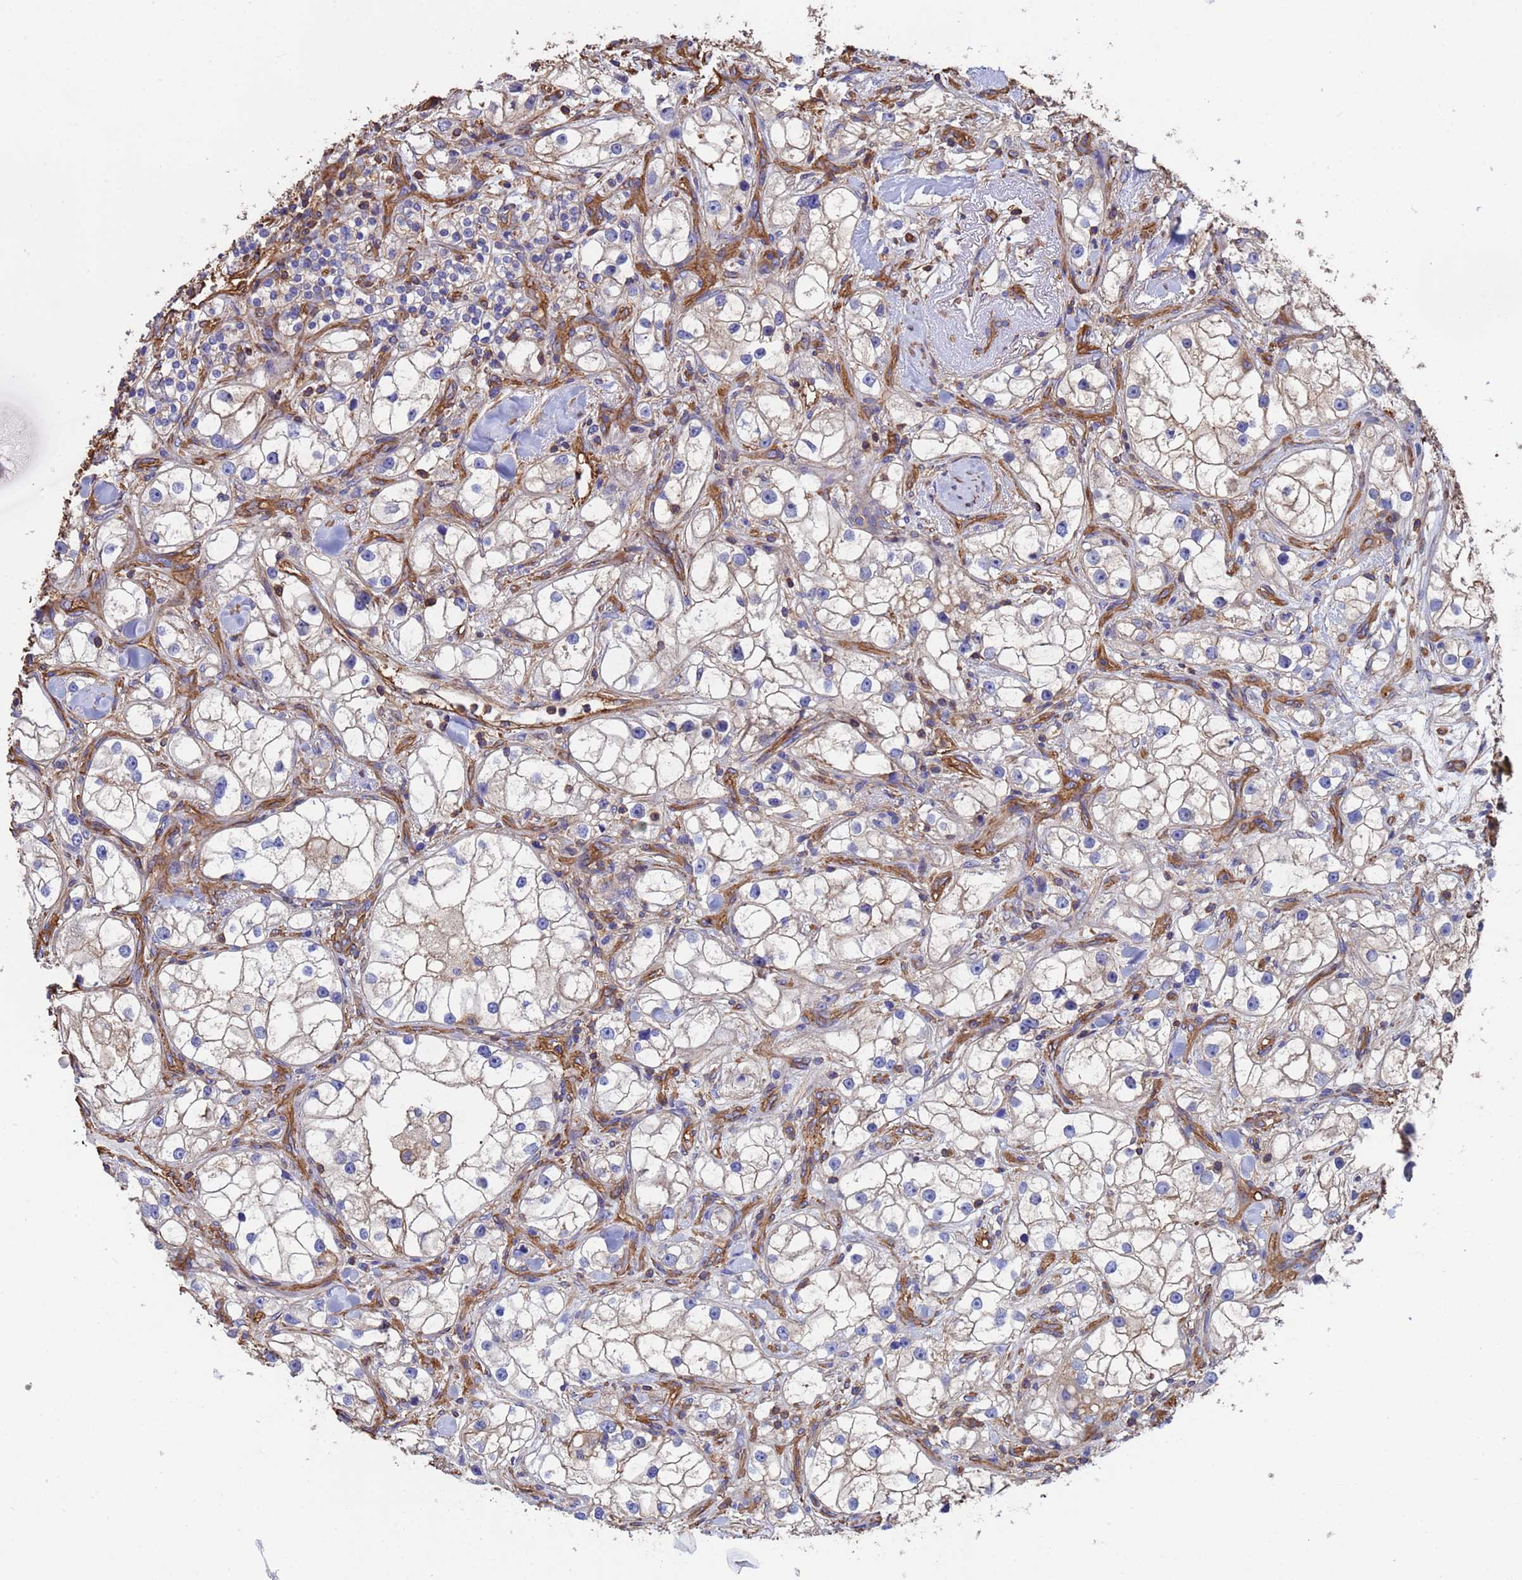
{"staining": {"intensity": "weak", "quantity": "25%-75%", "location": "cytoplasmic/membranous"}, "tissue": "renal cancer", "cell_type": "Tumor cells", "image_type": "cancer", "snomed": [{"axis": "morphology", "description": "Adenocarcinoma, NOS"}, {"axis": "topography", "description": "Kidney"}], "caption": "Immunohistochemical staining of human adenocarcinoma (renal) shows weak cytoplasmic/membranous protein staining in approximately 25%-75% of tumor cells.", "gene": "MYL12A", "patient": {"sex": "male", "age": 77}}